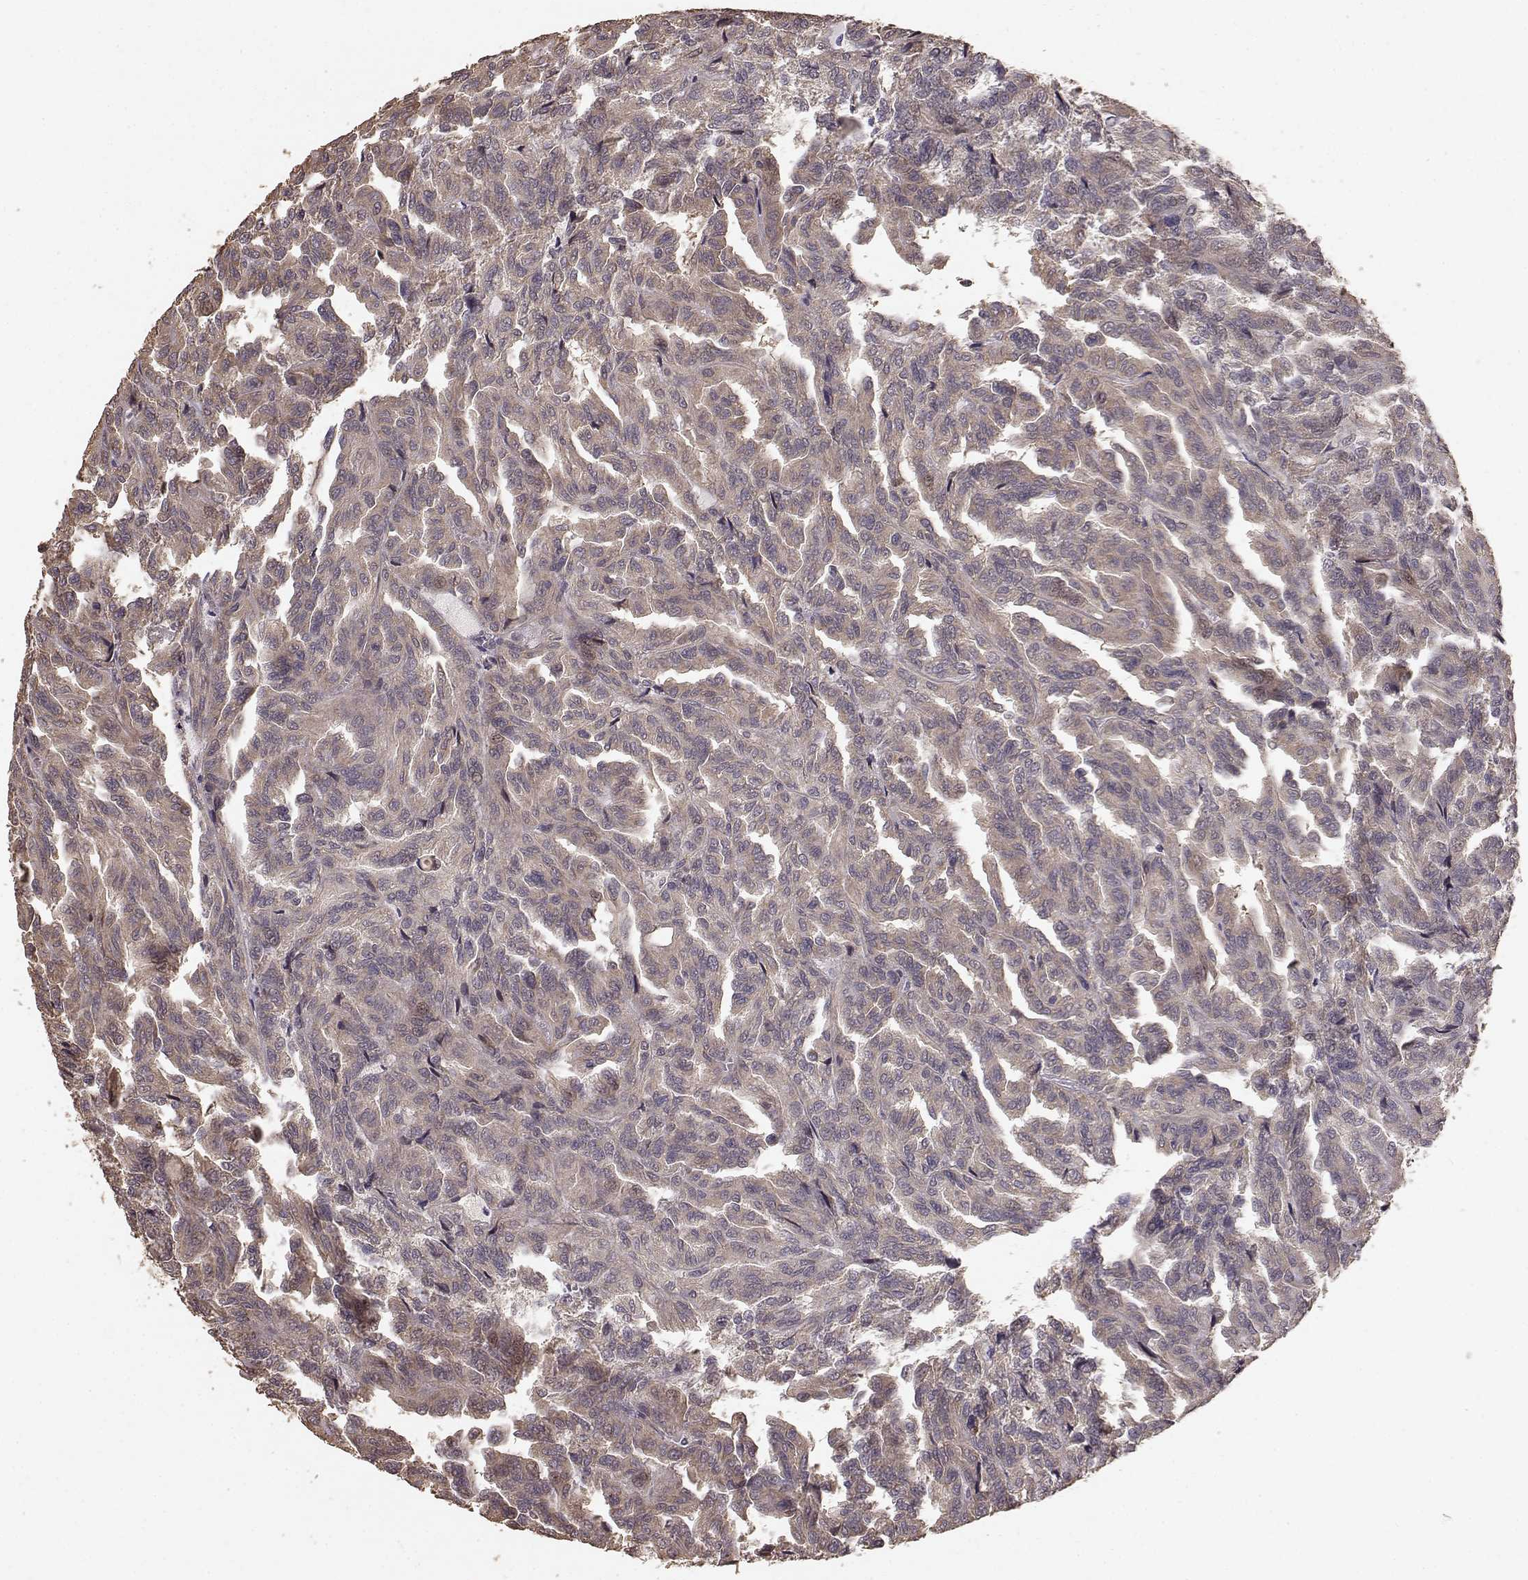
{"staining": {"intensity": "moderate", "quantity": "25%-75%", "location": "cytoplasmic/membranous"}, "tissue": "renal cancer", "cell_type": "Tumor cells", "image_type": "cancer", "snomed": [{"axis": "morphology", "description": "Adenocarcinoma, NOS"}, {"axis": "topography", "description": "Kidney"}], "caption": "Immunohistochemical staining of renal cancer exhibits moderate cytoplasmic/membranous protein expression in about 25%-75% of tumor cells. The staining is performed using DAB (3,3'-diaminobenzidine) brown chromogen to label protein expression. The nuclei are counter-stained blue using hematoxylin.", "gene": "USP15", "patient": {"sex": "male", "age": 79}}